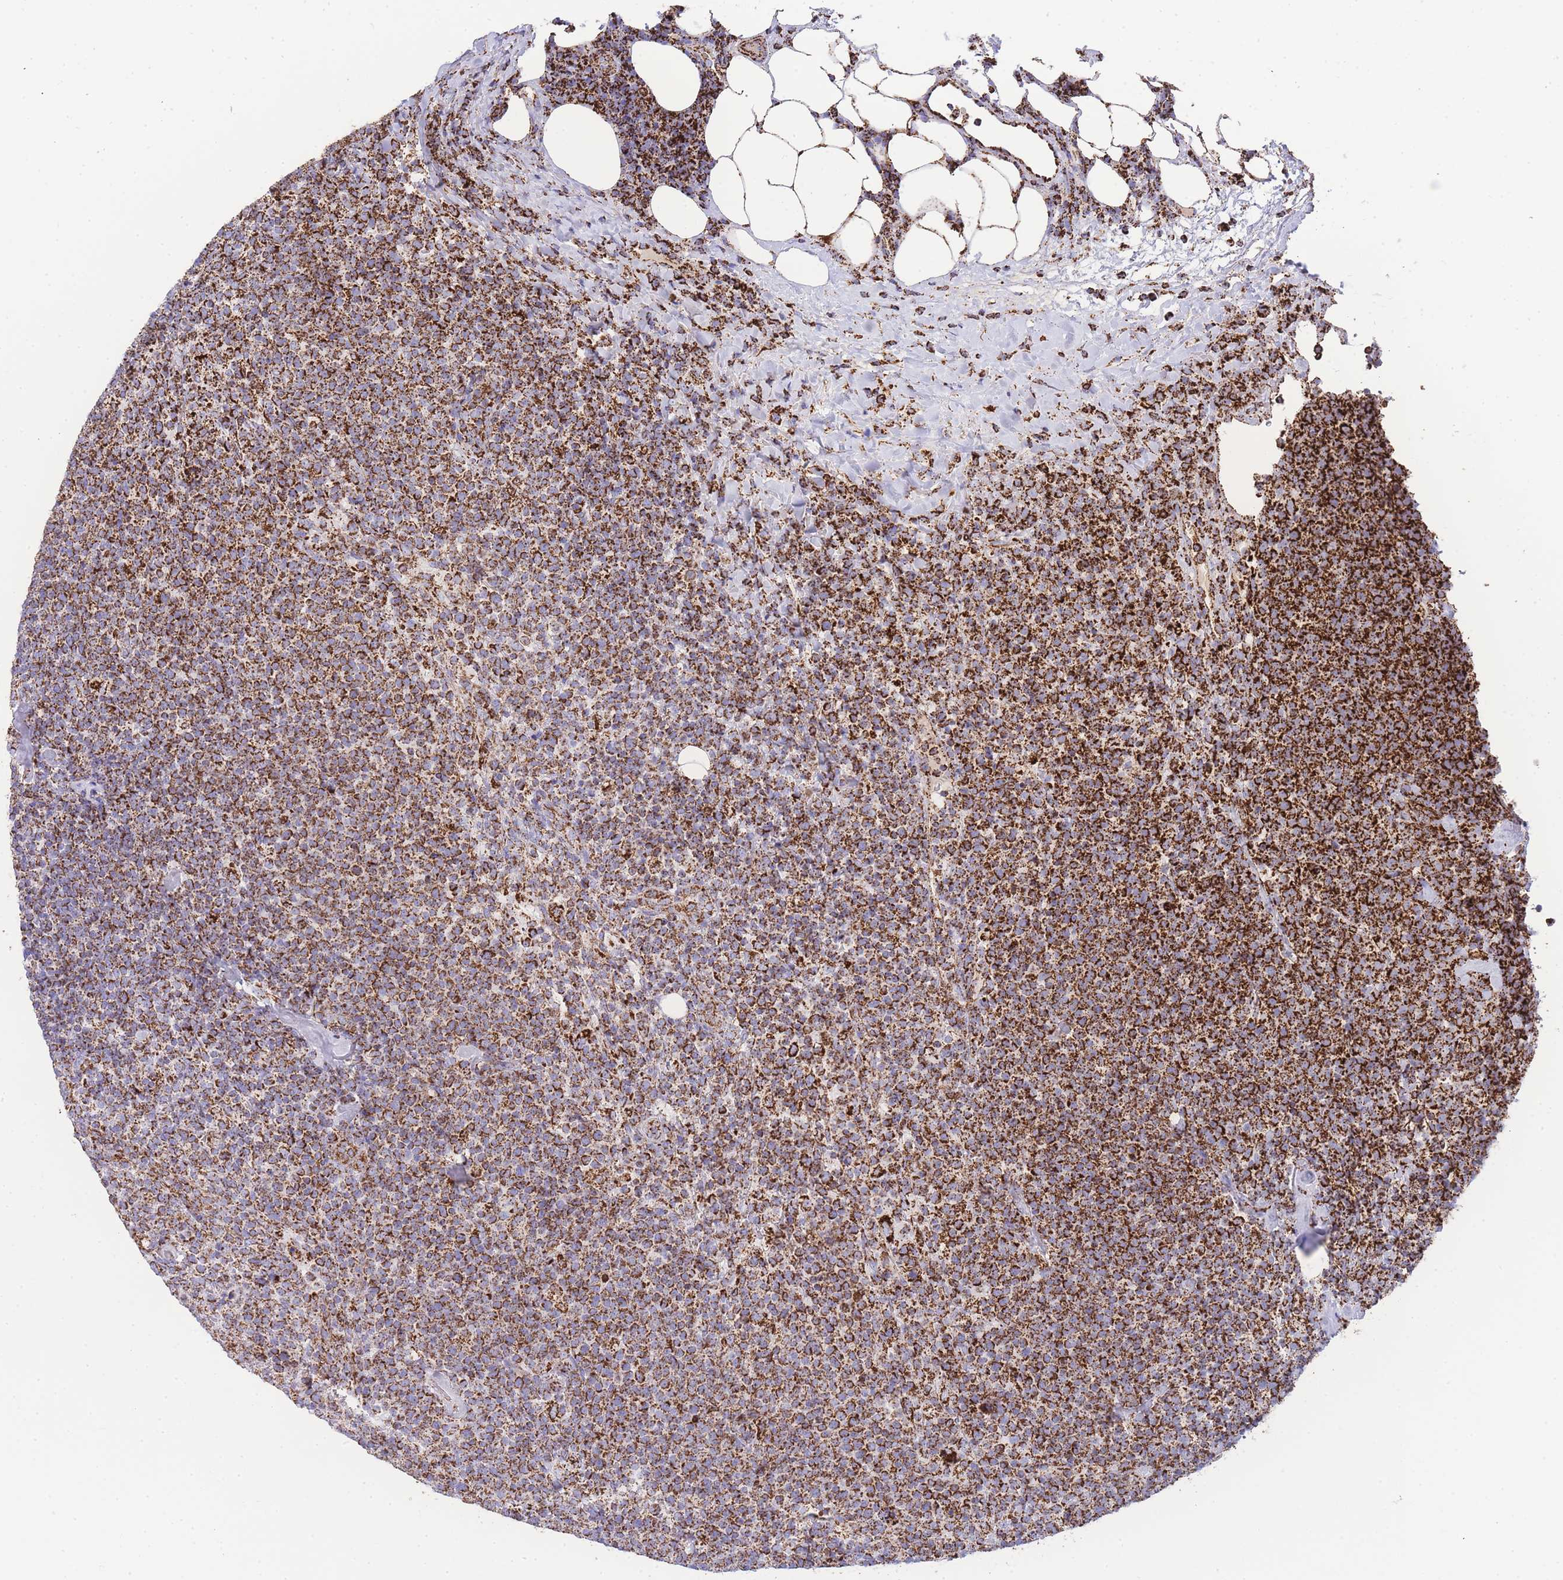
{"staining": {"intensity": "strong", "quantity": ">75%", "location": "cytoplasmic/membranous"}, "tissue": "lymphoma", "cell_type": "Tumor cells", "image_type": "cancer", "snomed": [{"axis": "morphology", "description": "Malignant lymphoma, non-Hodgkin's type, High grade"}, {"axis": "topography", "description": "Lymph node"}], "caption": "Strong cytoplasmic/membranous expression is present in about >75% of tumor cells in lymphoma.", "gene": "GSTM1", "patient": {"sex": "male", "age": 61}}